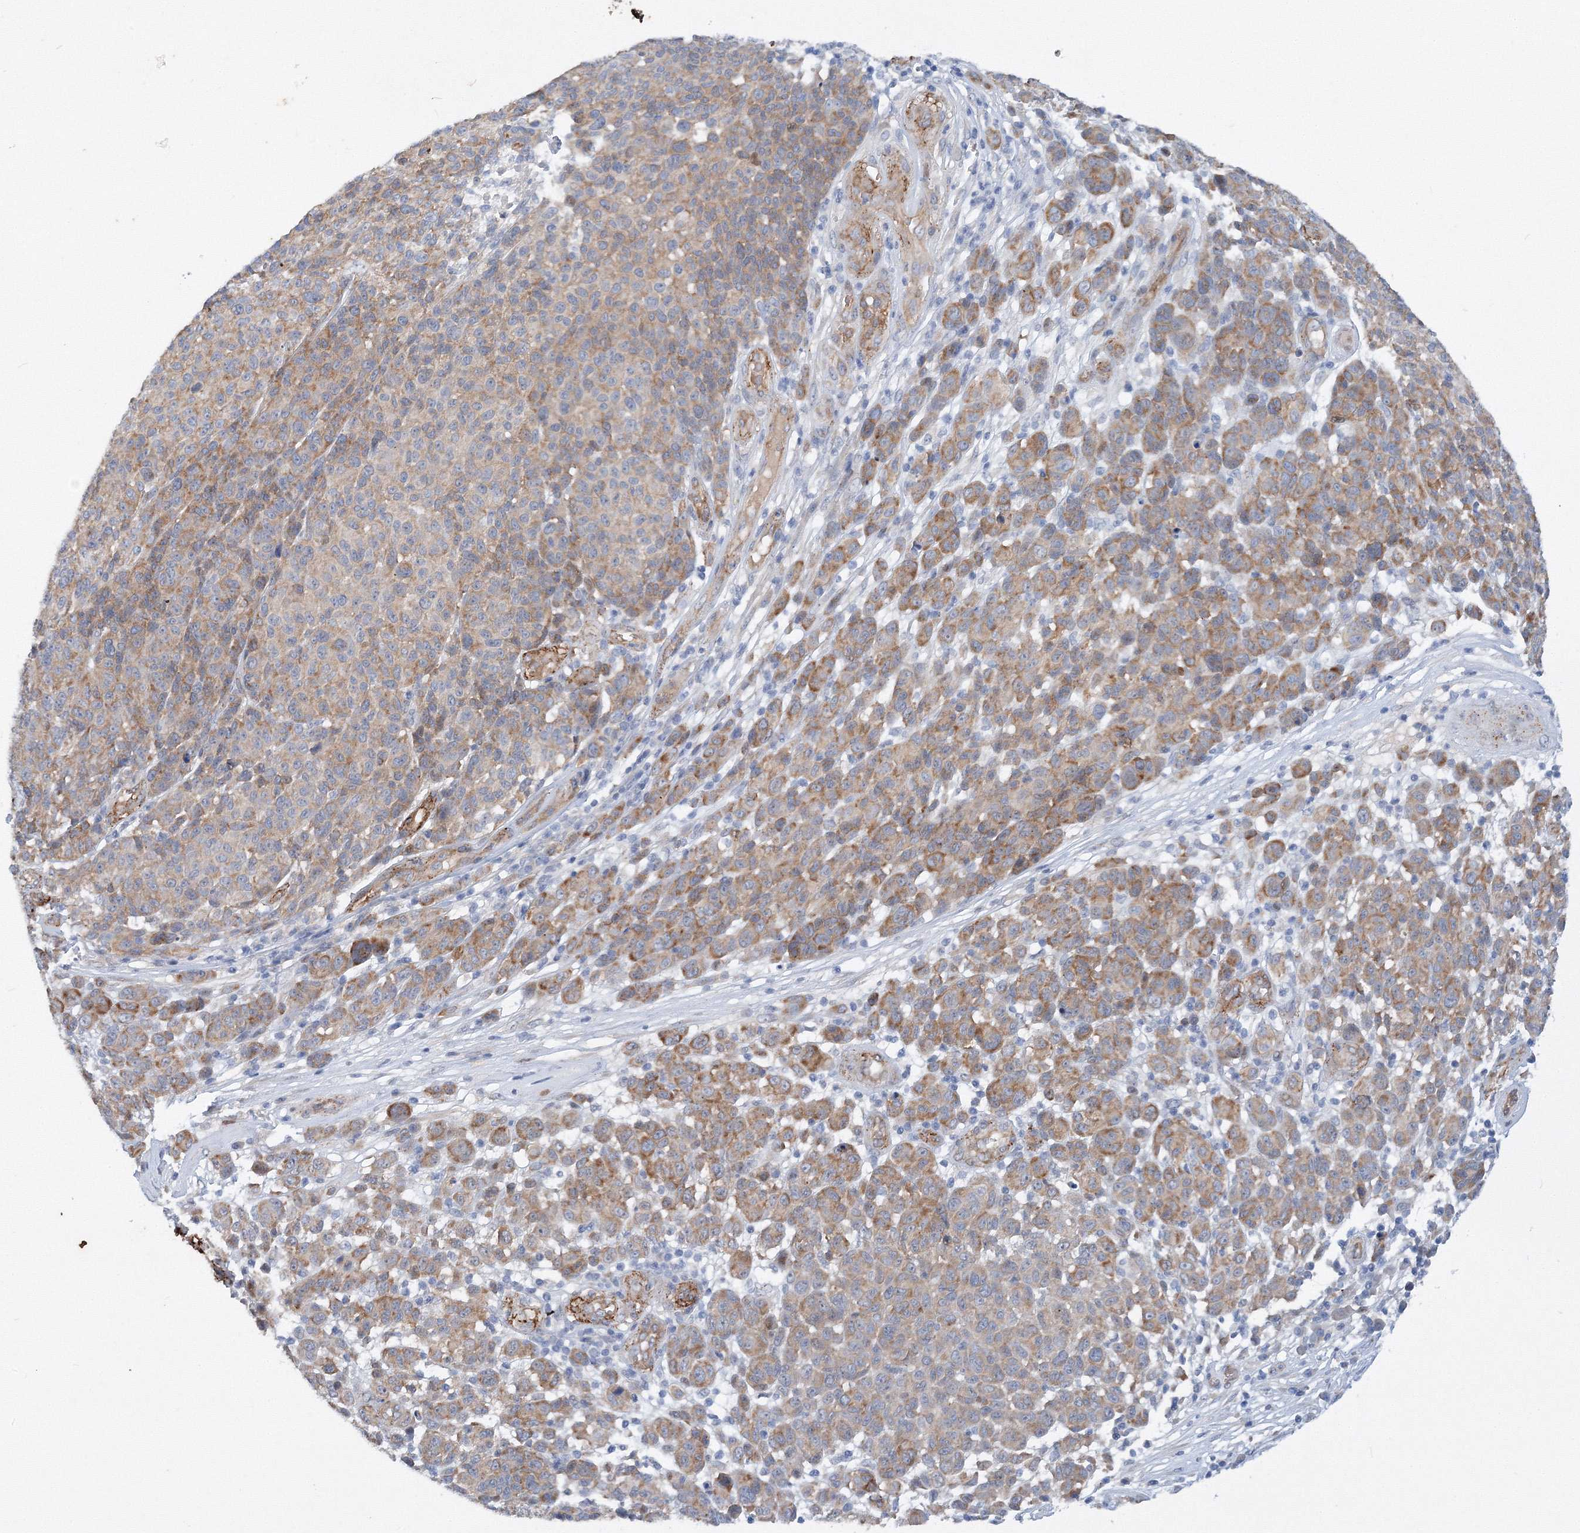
{"staining": {"intensity": "moderate", "quantity": "25%-75%", "location": "cytoplasmic/membranous"}, "tissue": "melanoma", "cell_type": "Tumor cells", "image_type": "cancer", "snomed": [{"axis": "morphology", "description": "Malignant melanoma, NOS"}, {"axis": "topography", "description": "Skin"}], "caption": "Immunohistochemistry (IHC) image of neoplastic tissue: human melanoma stained using immunohistochemistry displays medium levels of moderate protein expression localized specifically in the cytoplasmic/membranous of tumor cells, appearing as a cytoplasmic/membranous brown color.", "gene": "TANC1", "patient": {"sex": "male", "age": 49}}